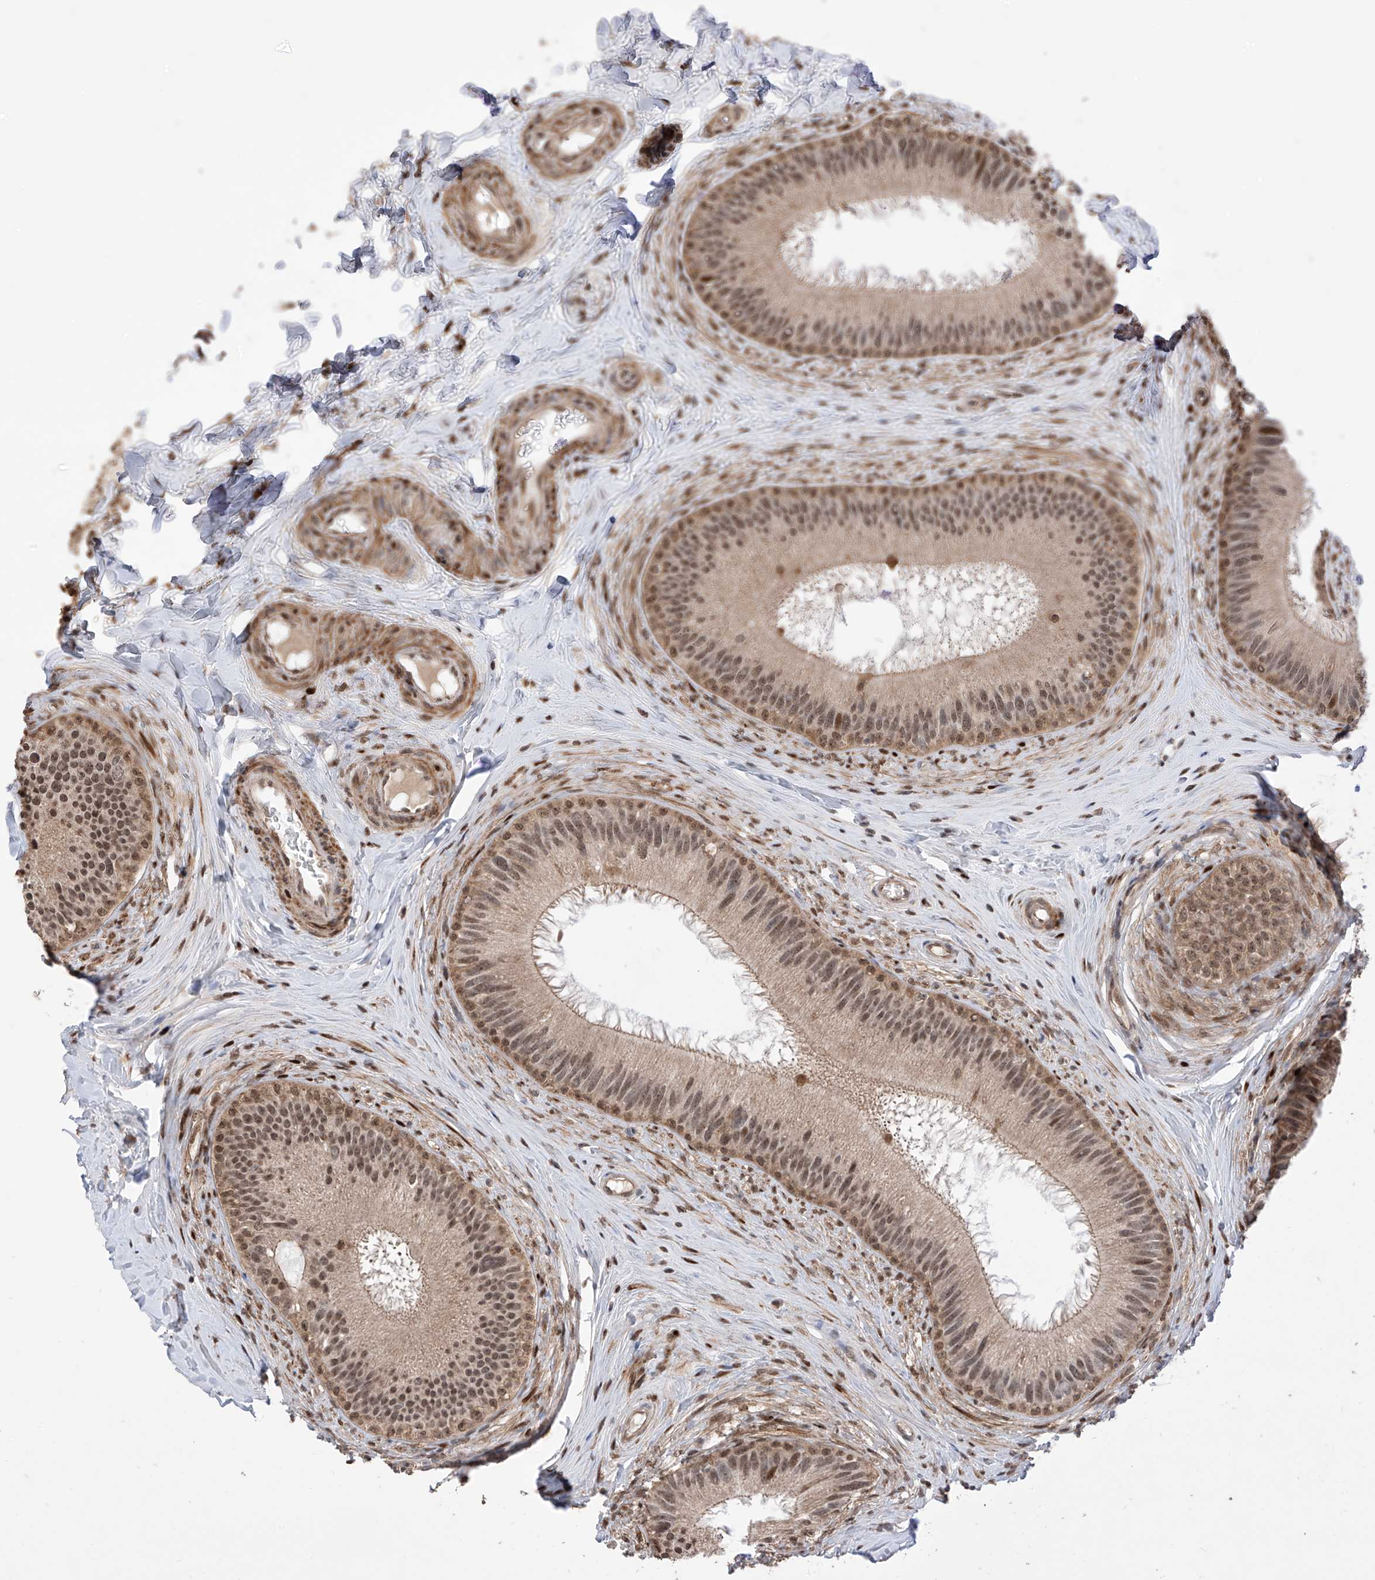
{"staining": {"intensity": "moderate", "quantity": ">75%", "location": "cytoplasmic/membranous,nuclear"}, "tissue": "epididymis", "cell_type": "Glandular cells", "image_type": "normal", "snomed": [{"axis": "morphology", "description": "Normal tissue, NOS"}, {"axis": "topography", "description": "Epididymis"}], "caption": "Glandular cells display moderate cytoplasmic/membranous,nuclear expression in about >75% of cells in unremarkable epididymis.", "gene": "LATS1", "patient": {"sex": "male", "age": 27}}